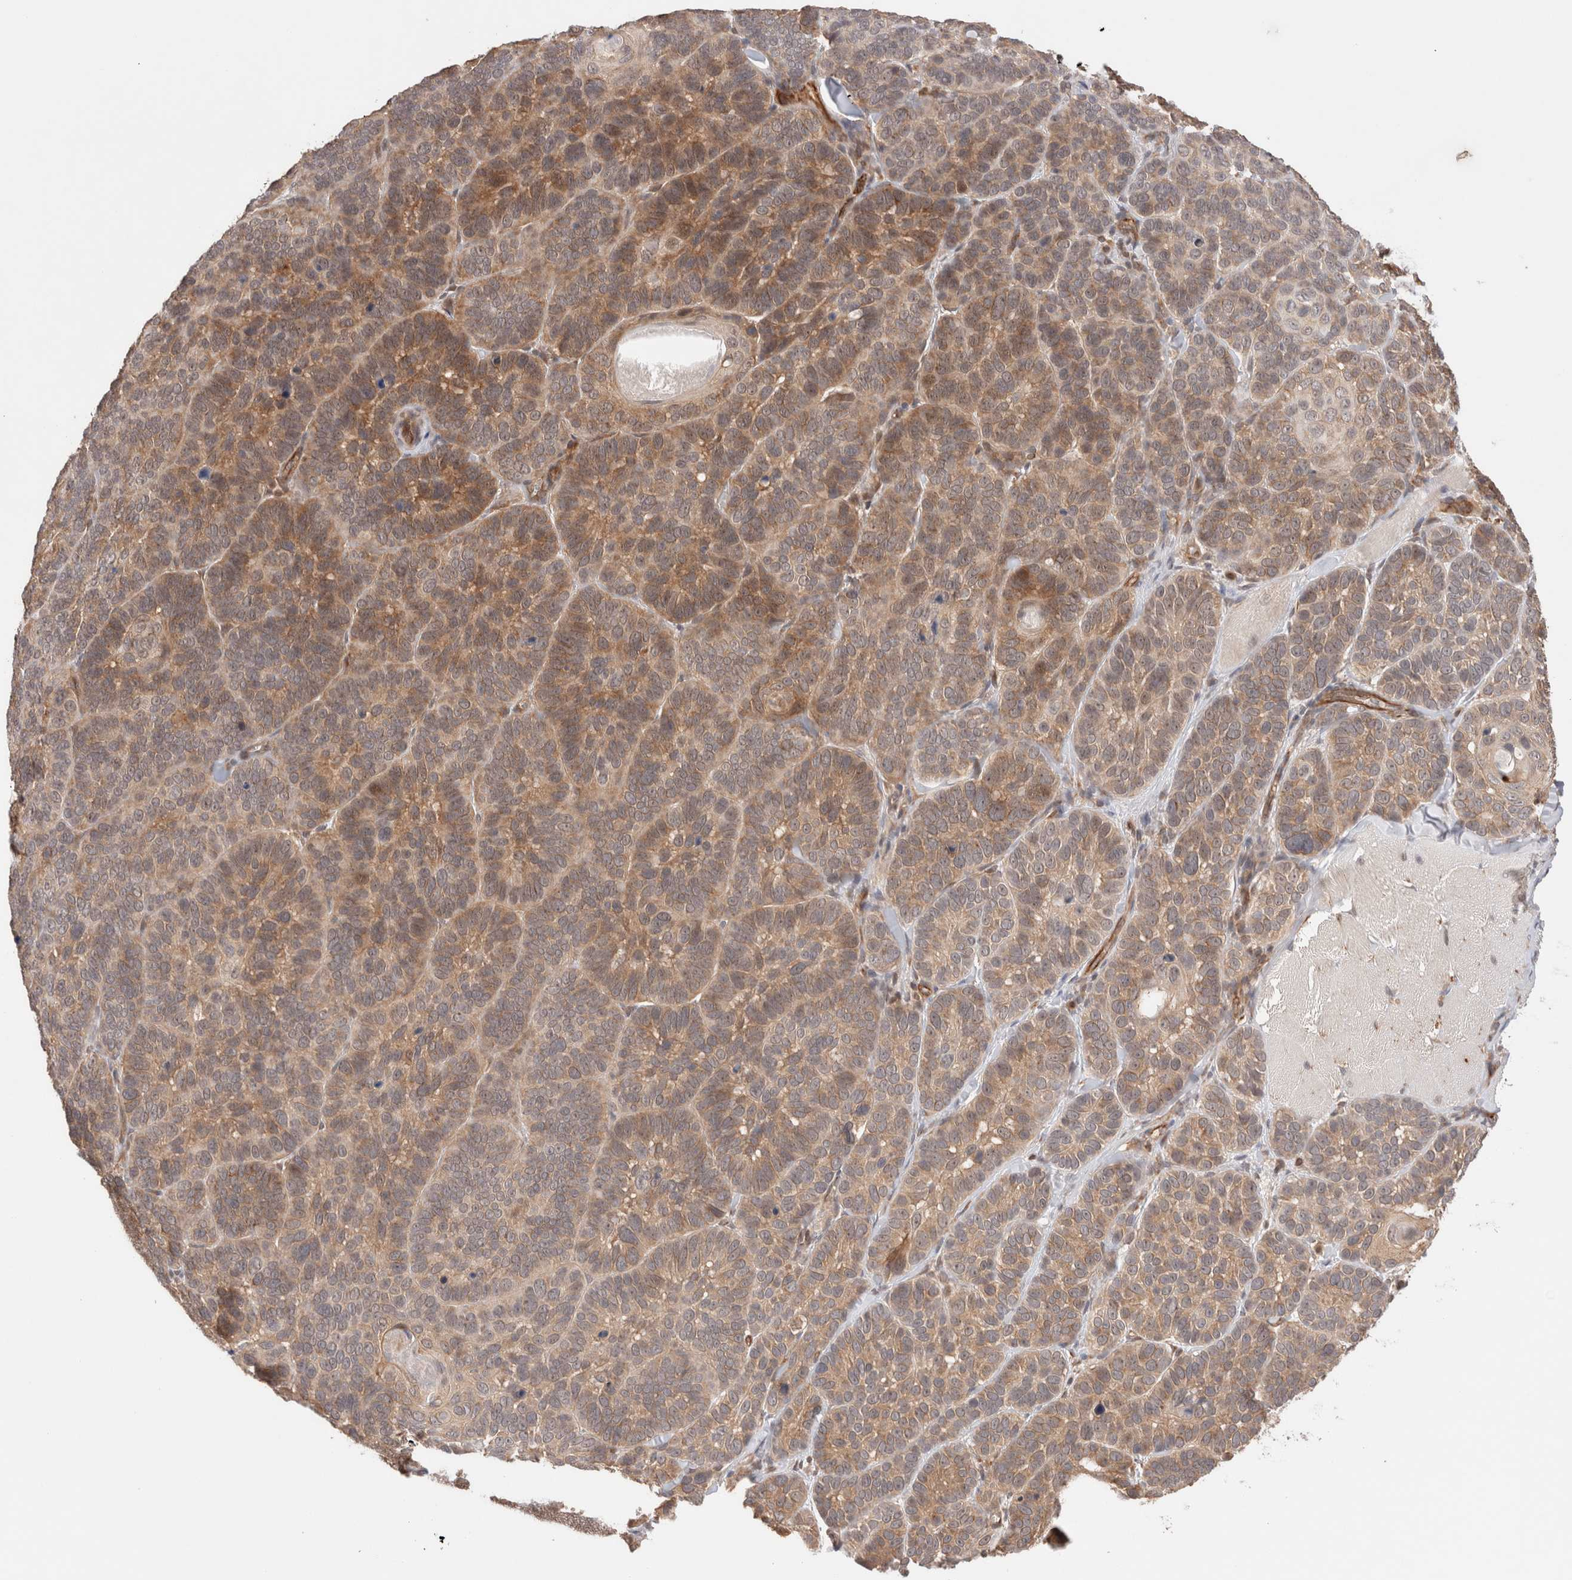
{"staining": {"intensity": "moderate", "quantity": ">75%", "location": "cytoplasmic/membranous"}, "tissue": "skin cancer", "cell_type": "Tumor cells", "image_type": "cancer", "snomed": [{"axis": "morphology", "description": "Basal cell carcinoma"}, {"axis": "topography", "description": "Skin"}], "caption": "Skin cancer (basal cell carcinoma) stained with a brown dye displays moderate cytoplasmic/membranous positive expression in approximately >75% of tumor cells.", "gene": "SIKE1", "patient": {"sex": "male", "age": 62}}